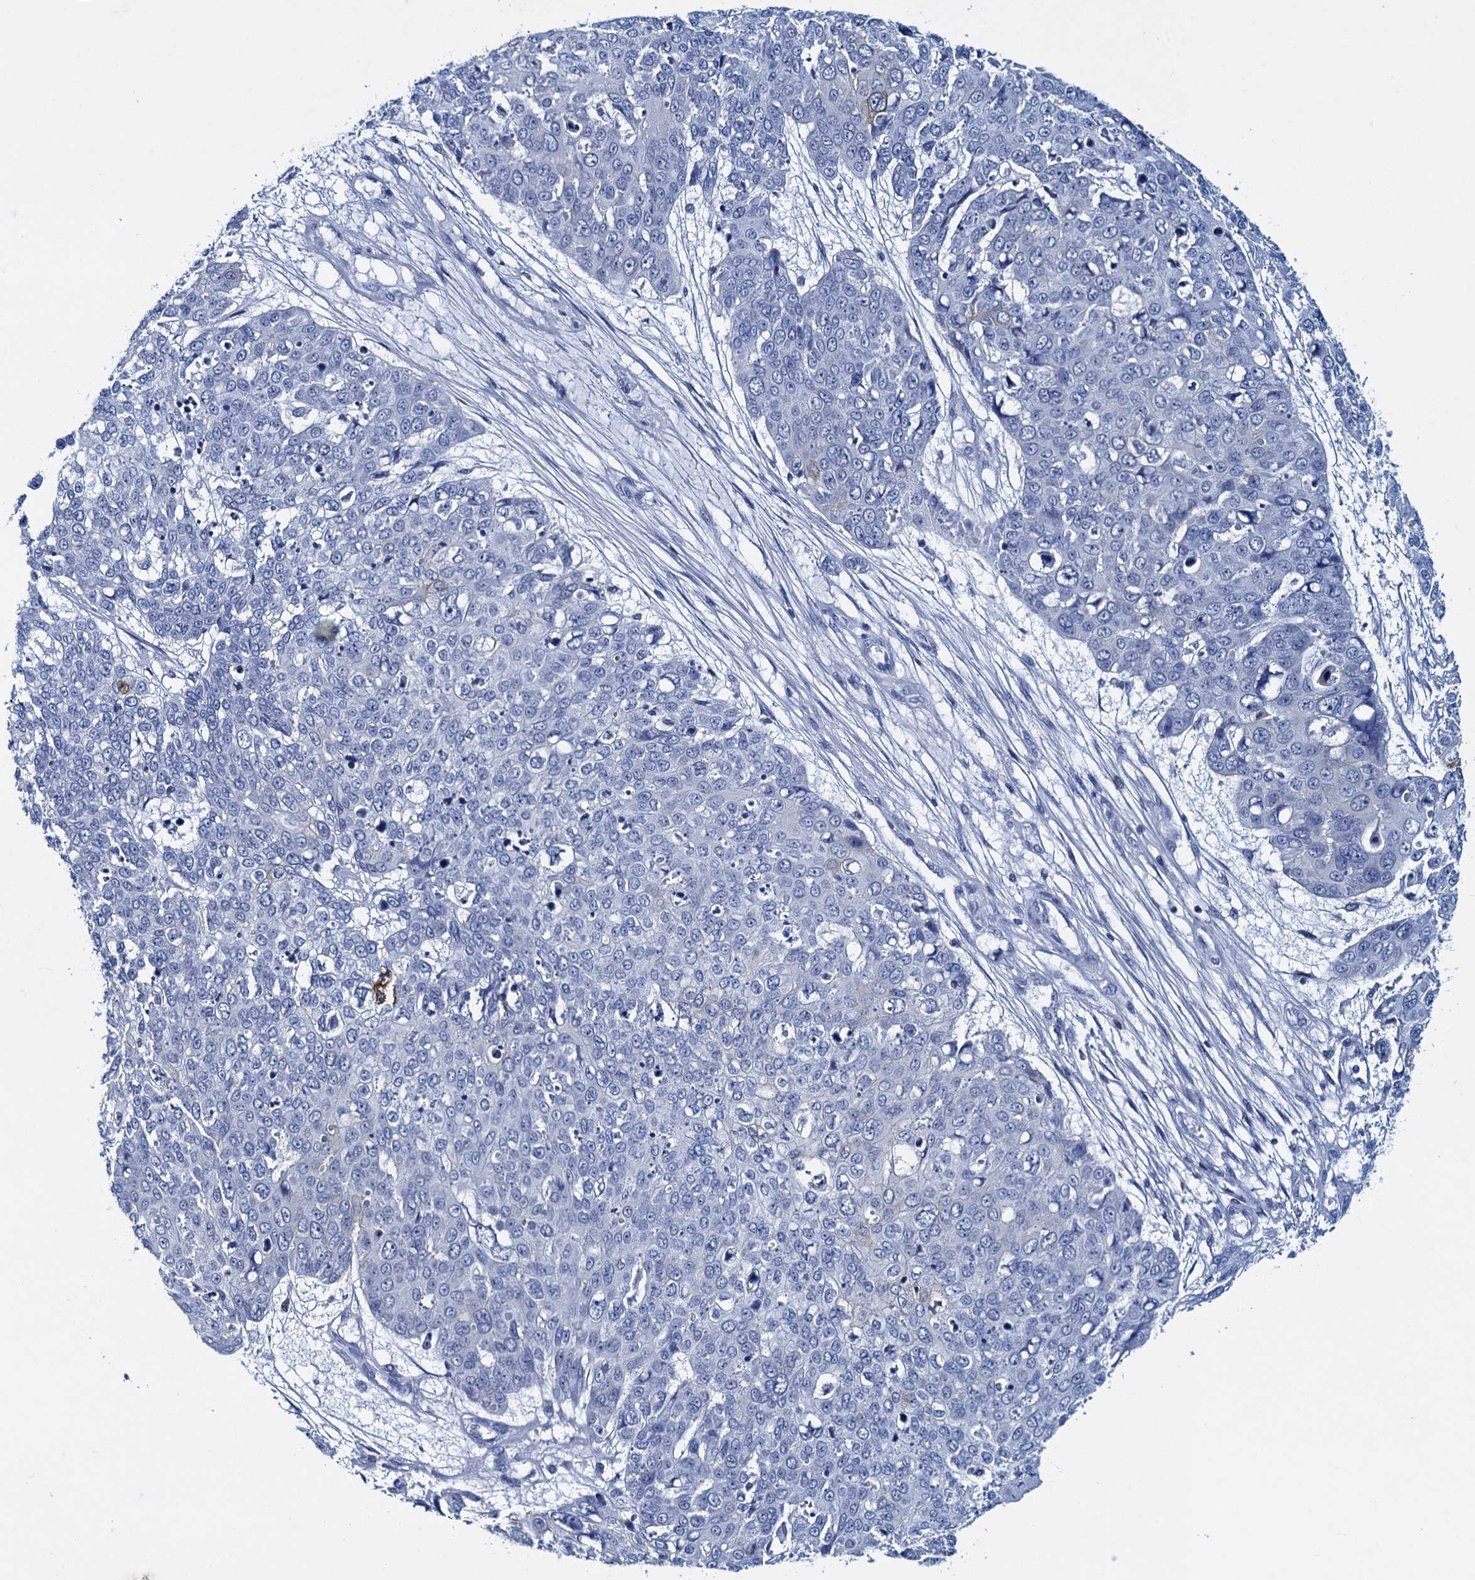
{"staining": {"intensity": "negative", "quantity": "none", "location": "none"}, "tissue": "skin cancer", "cell_type": "Tumor cells", "image_type": "cancer", "snomed": [{"axis": "morphology", "description": "Squamous cell carcinoma, NOS"}, {"axis": "topography", "description": "Skin"}], "caption": "This is a micrograph of IHC staining of squamous cell carcinoma (skin), which shows no positivity in tumor cells.", "gene": "RHCG", "patient": {"sex": "male", "age": 71}}